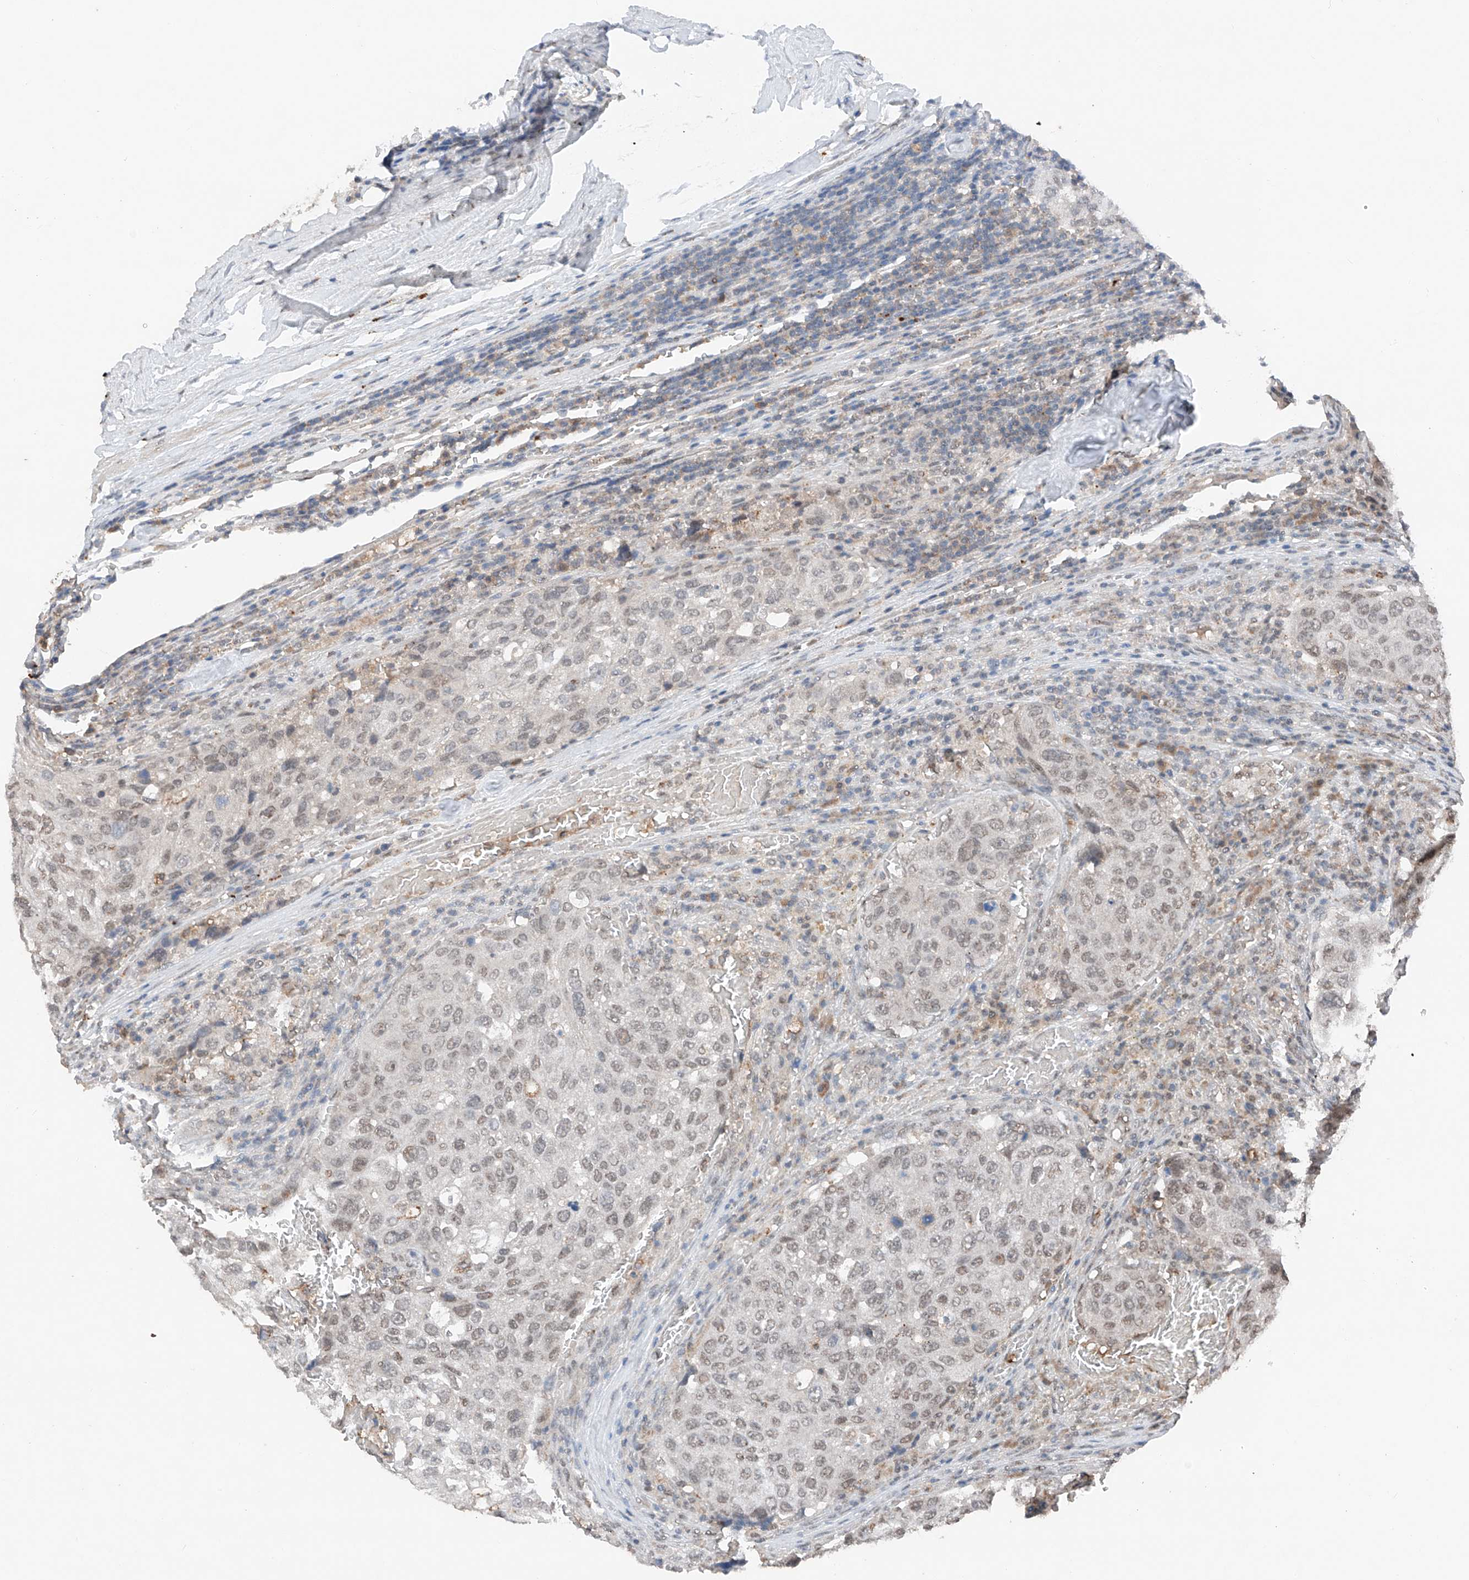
{"staining": {"intensity": "weak", "quantity": "<25%", "location": "nuclear"}, "tissue": "urothelial cancer", "cell_type": "Tumor cells", "image_type": "cancer", "snomed": [{"axis": "morphology", "description": "Urothelial carcinoma, High grade"}, {"axis": "topography", "description": "Lymph node"}, {"axis": "topography", "description": "Urinary bladder"}], "caption": "Immunohistochemistry of human urothelial cancer exhibits no positivity in tumor cells. The staining was performed using DAB (3,3'-diaminobenzidine) to visualize the protein expression in brown, while the nuclei were stained in blue with hematoxylin (Magnification: 20x).", "gene": "TBX4", "patient": {"sex": "male", "age": 51}}